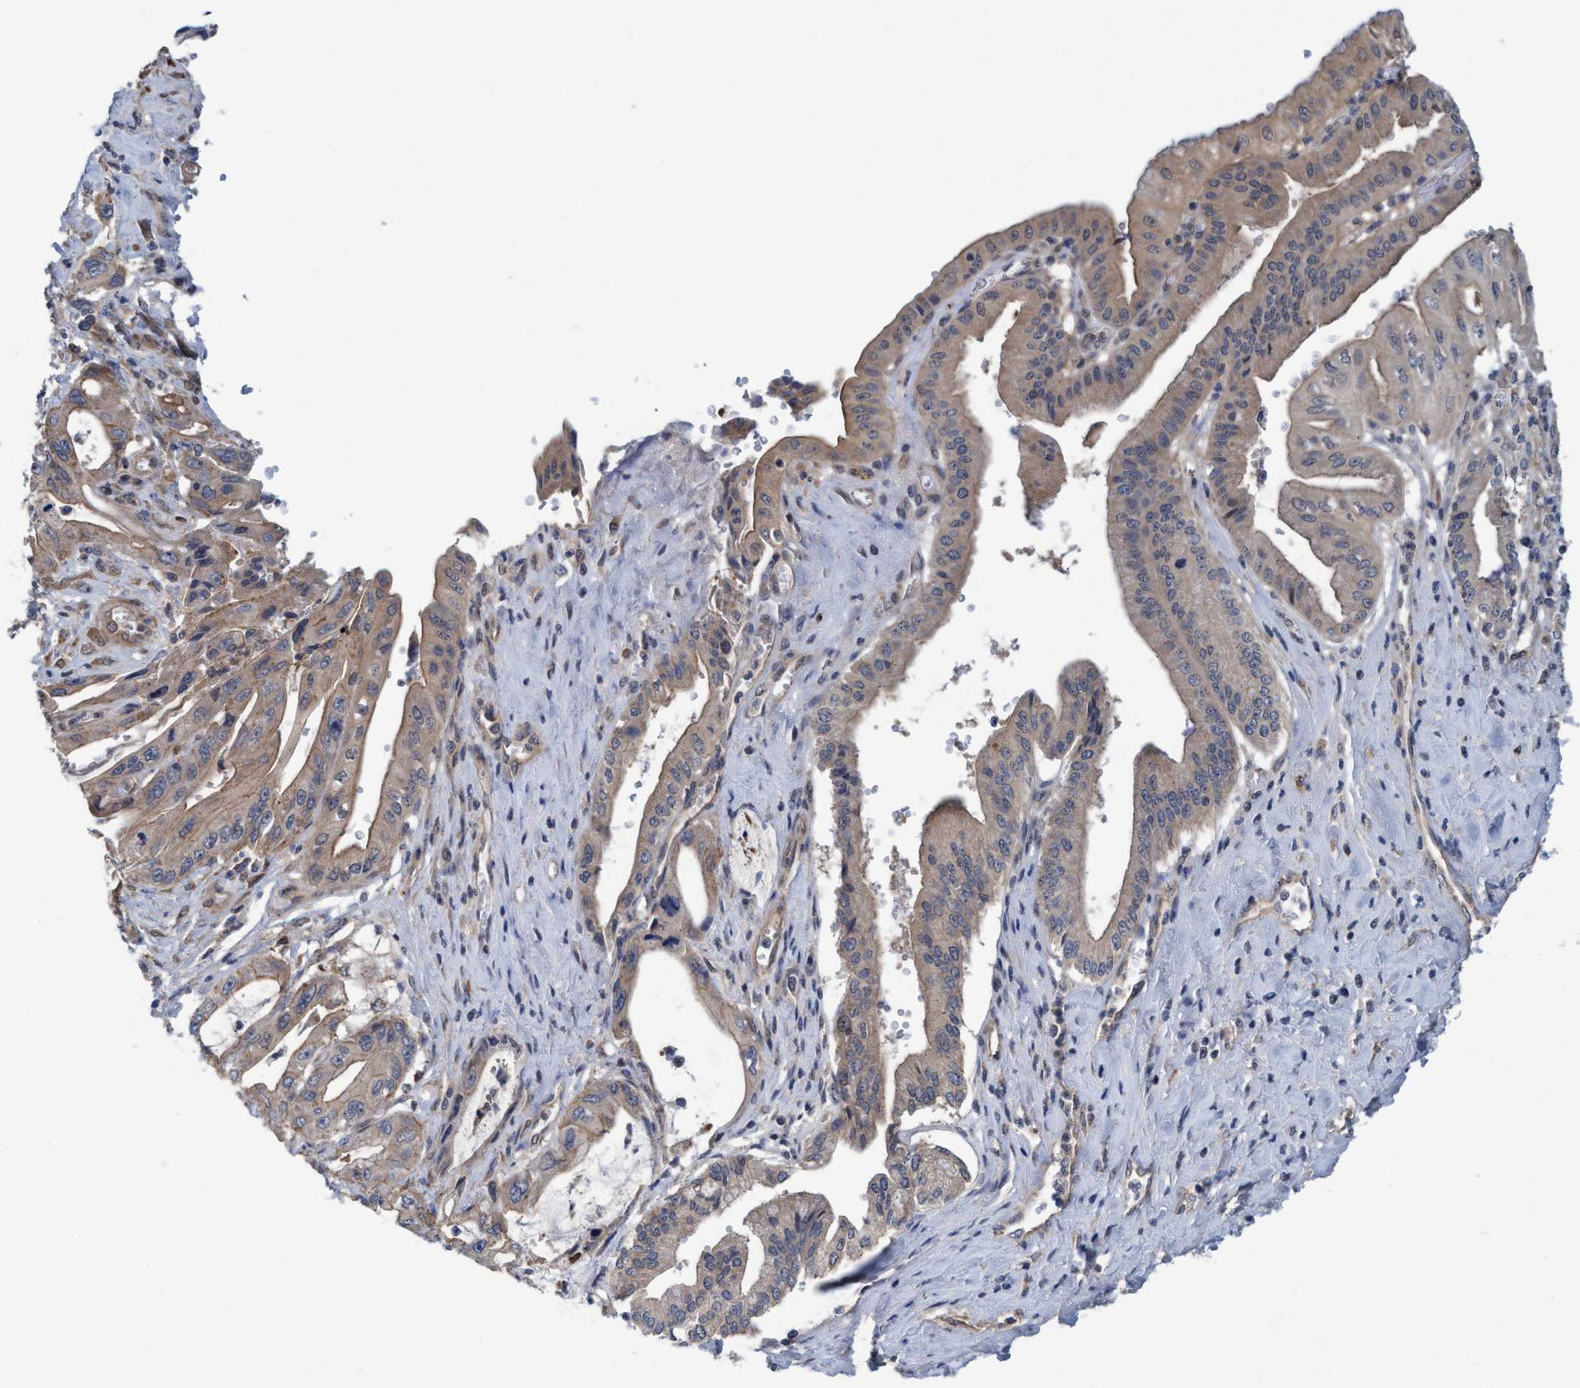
{"staining": {"intensity": "weak", "quantity": ">75%", "location": "cytoplasmic/membranous"}, "tissue": "pancreatic cancer", "cell_type": "Tumor cells", "image_type": "cancer", "snomed": [{"axis": "morphology", "description": "Adenocarcinoma, NOS"}, {"axis": "topography", "description": "Pancreas"}], "caption": "Tumor cells exhibit weak cytoplasmic/membranous staining in about >75% of cells in pancreatic cancer (adenocarcinoma).", "gene": "TRIM65", "patient": {"sex": "female", "age": 73}}